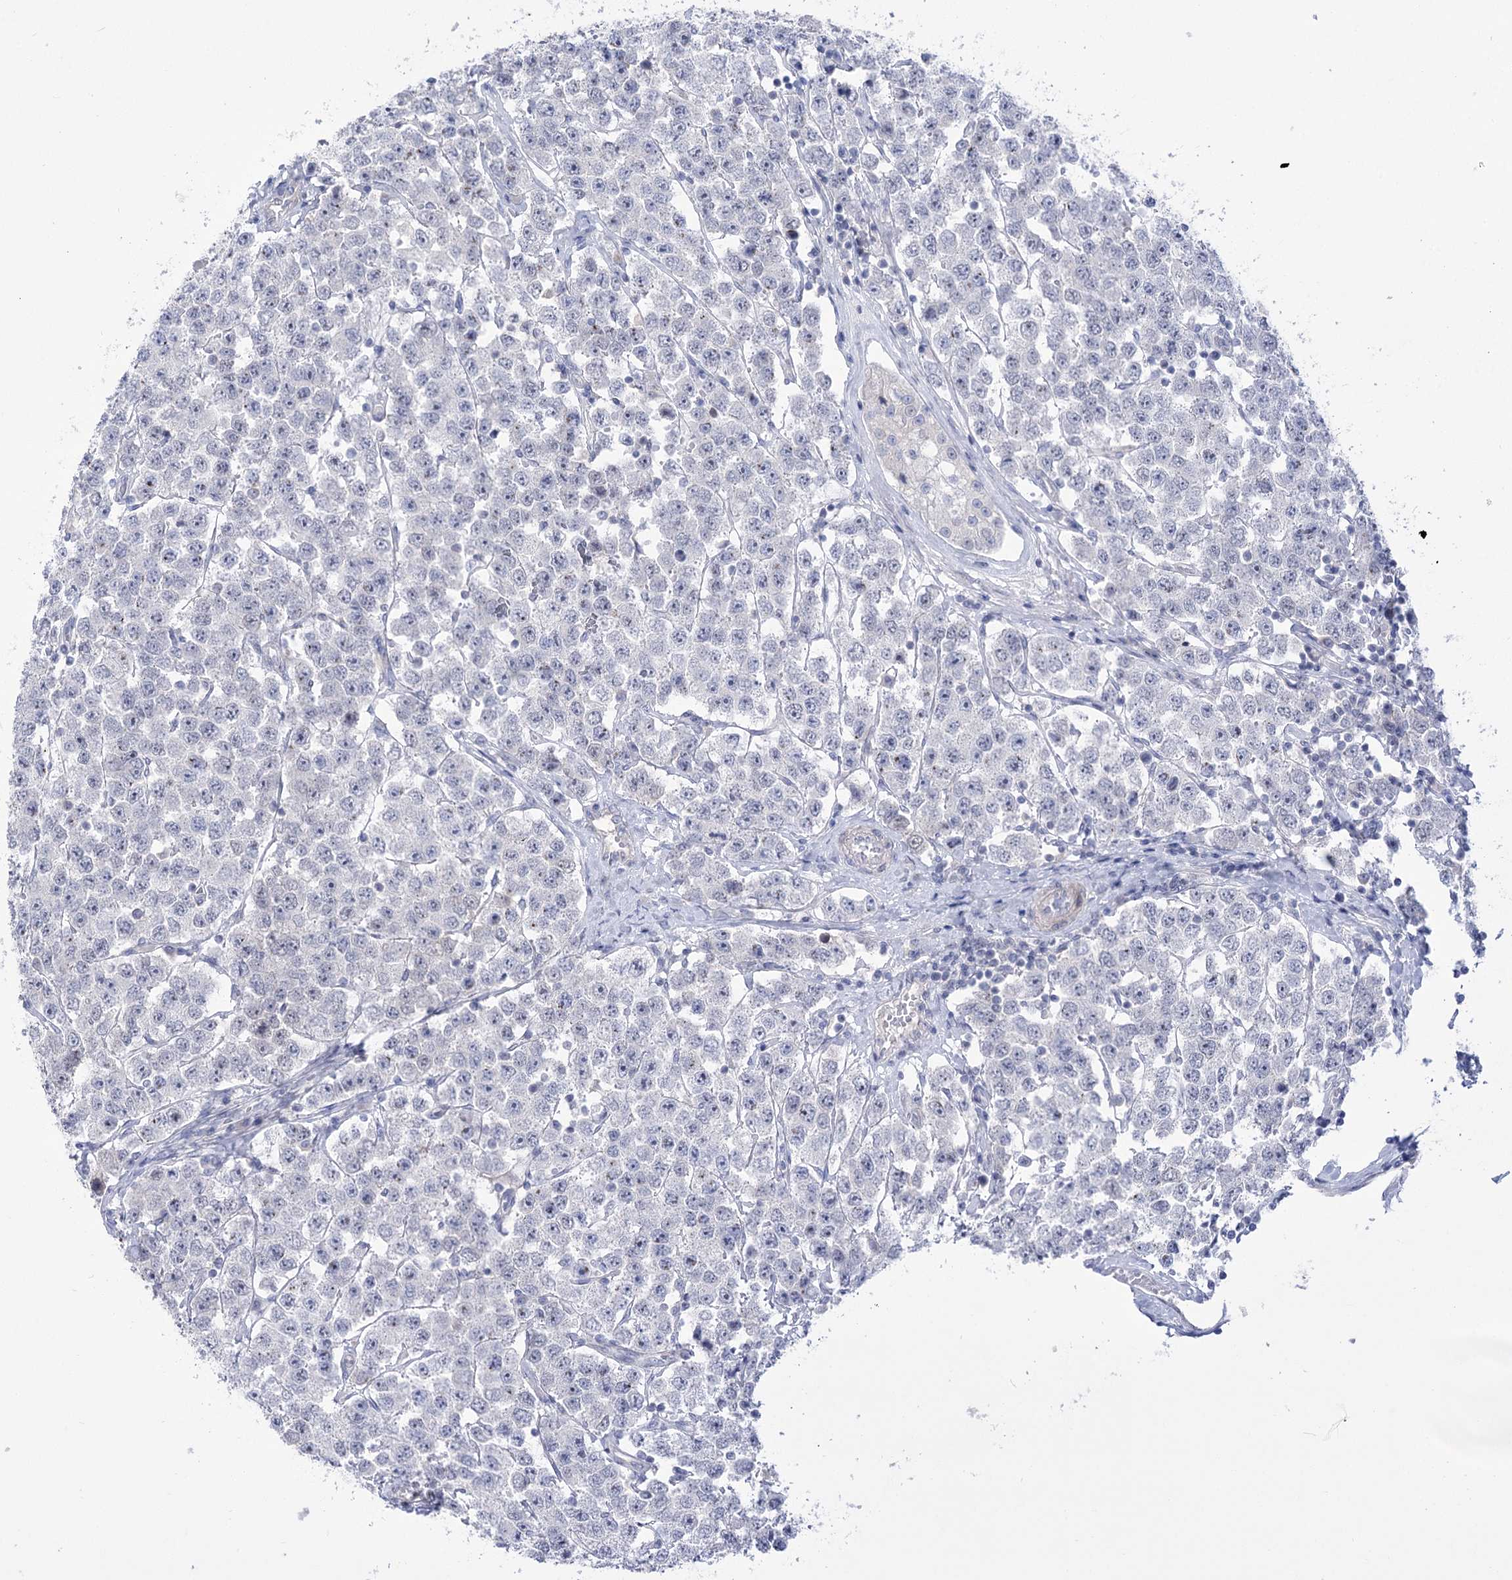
{"staining": {"intensity": "negative", "quantity": "none", "location": "none"}, "tissue": "testis cancer", "cell_type": "Tumor cells", "image_type": "cancer", "snomed": [{"axis": "morphology", "description": "Seminoma, NOS"}, {"axis": "topography", "description": "Testis"}], "caption": "IHC of human seminoma (testis) shows no positivity in tumor cells.", "gene": "HELT", "patient": {"sex": "male", "age": 28}}